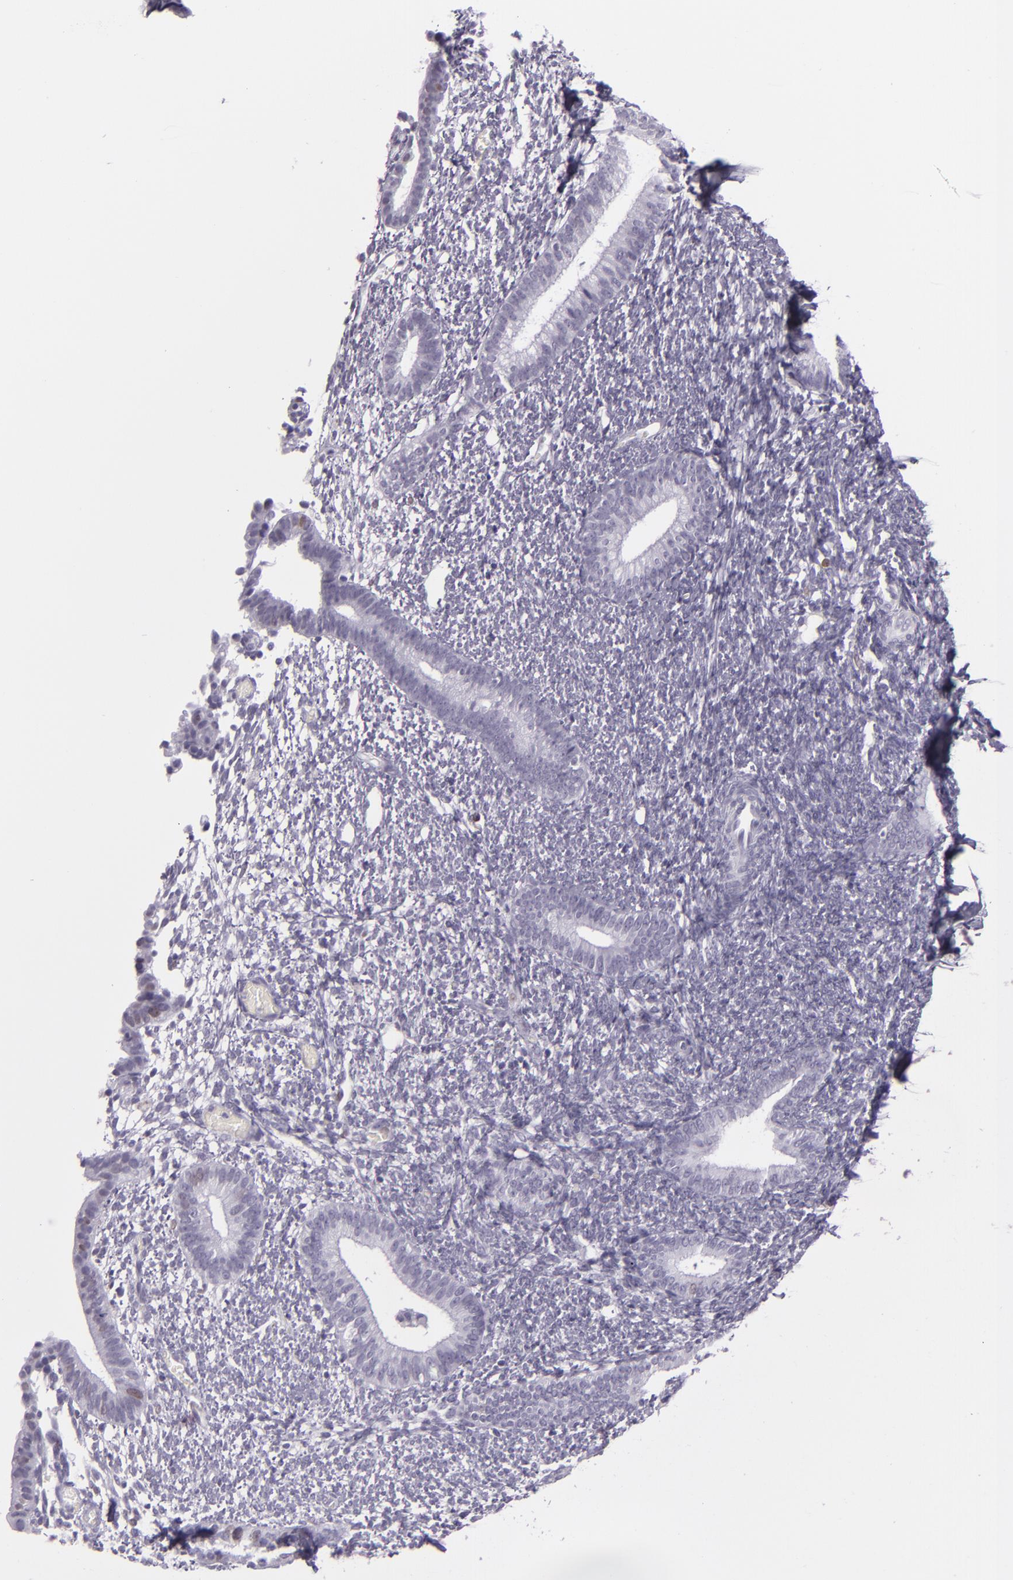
{"staining": {"intensity": "negative", "quantity": "none", "location": "none"}, "tissue": "endometrium", "cell_type": "Cells in endometrial stroma", "image_type": "normal", "snomed": [{"axis": "morphology", "description": "Normal tissue, NOS"}, {"axis": "topography", "description": "Smooth muscle"}, {"axis": "topography", "description": "Endometrium"}], "caption": "DAB immunohistochemical staining of benign endometrium demonstrates no significant expression in cells in endometrial stroma. The staining was performed using DAB (3,3'-diaminobenzidine) to visualize the protein expression in brown, while the nuclei were stained in blue with hematoxylin (Magnification: 20x).", "gene": "MCM3", "patient": {"sex": "female", "age": 57}}